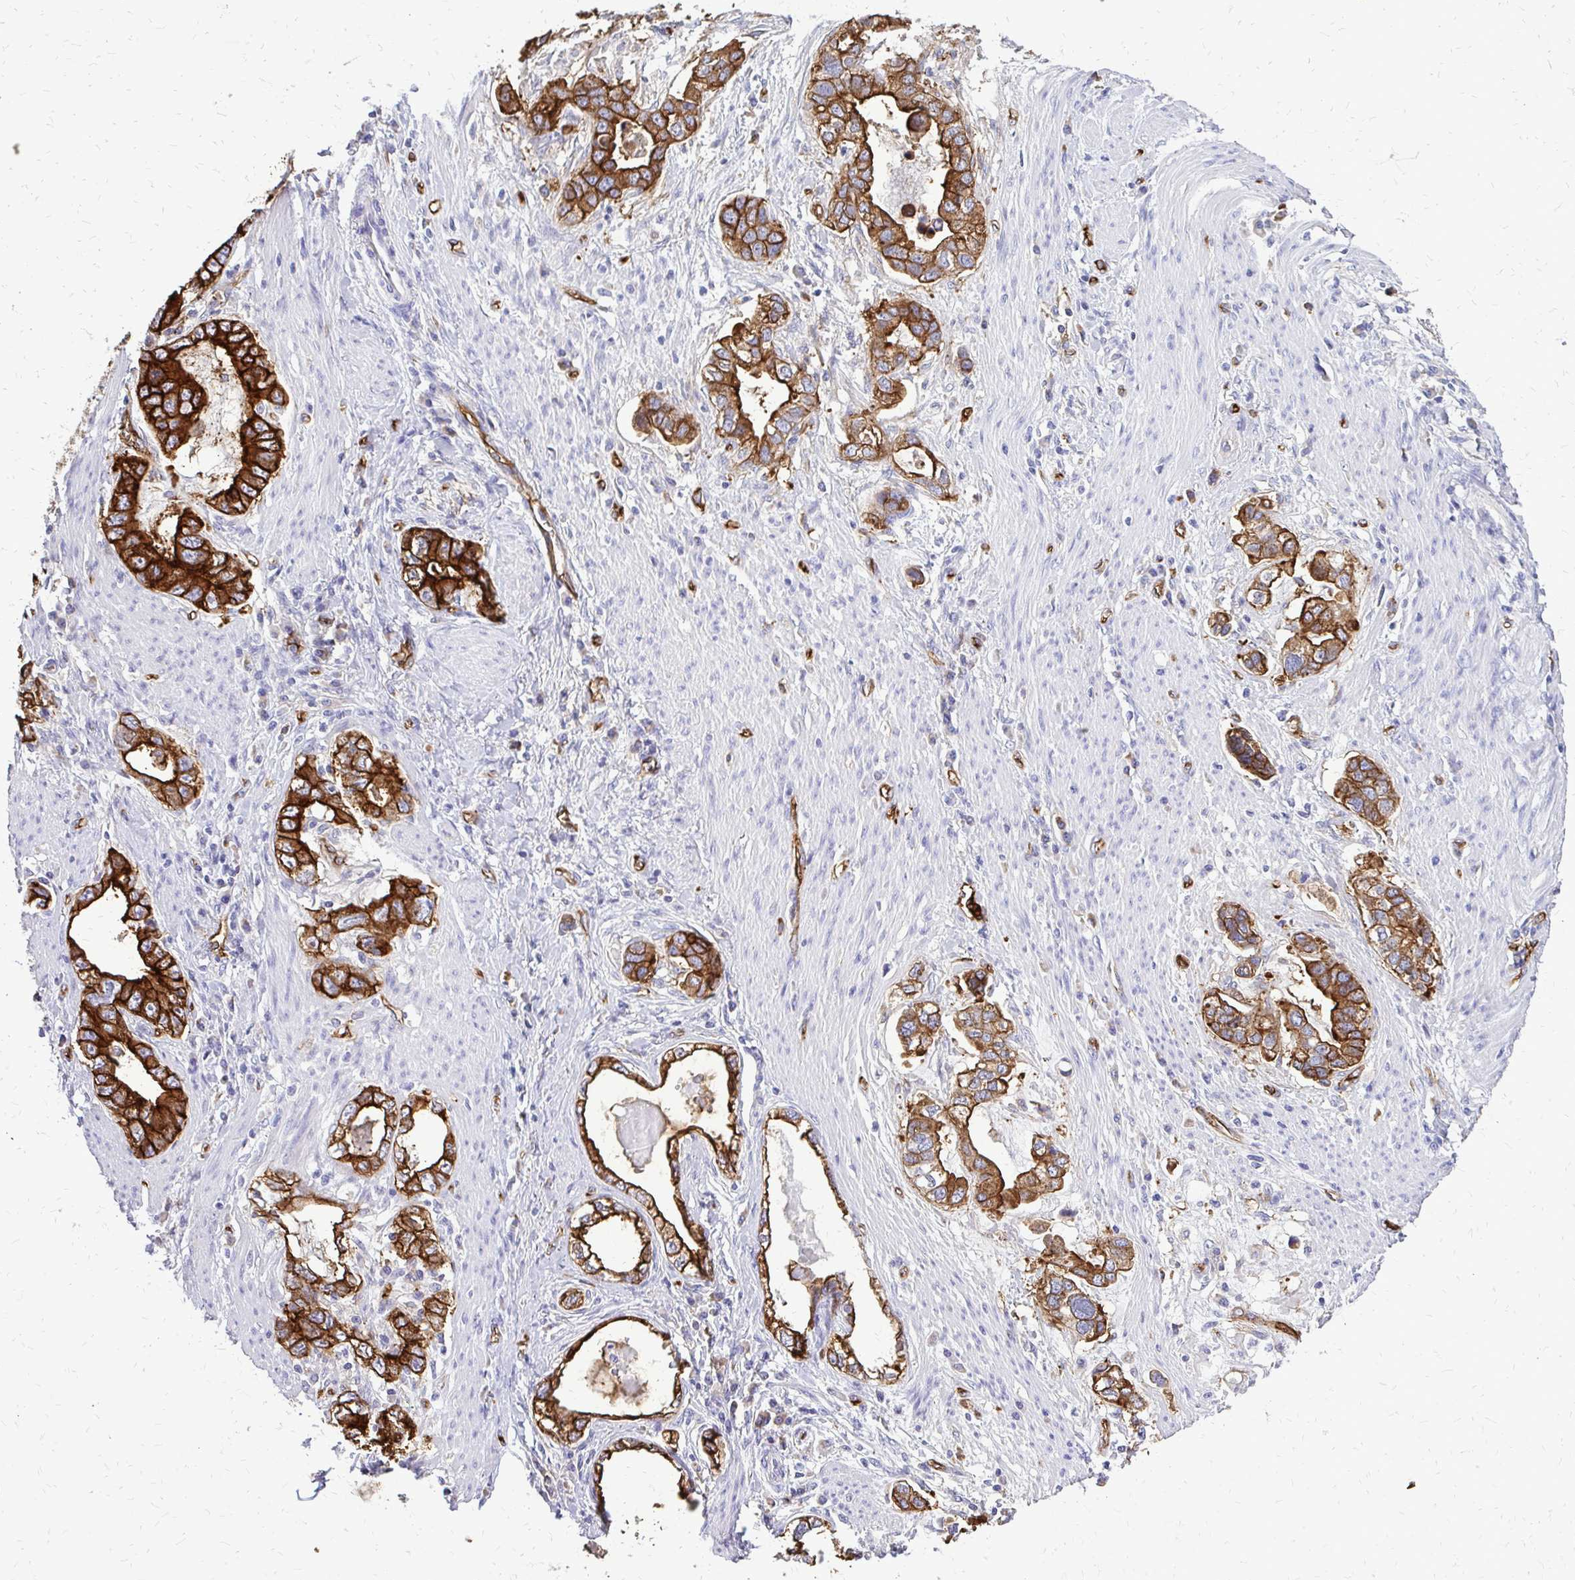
{"staining": {"intensity": "strong", "quantity": ">75%", "location": "cytoplasmic/membranous"}, "tissue": "stomach cancer", "cell_type": "Tumor cells", "image_type": "cancer", "snomed": [{"axis": "morphology", "description": "Adenocarcinoma, NOS"}, {"axis": "topography", "description": "Stomach, lower"}], "caption": "Stomach cancer stained for a protein (brown) demonstrates strong cytoplasmic/membranous positive positivity in about >75% of tumor cells.", "gene": "MARCKSL1", "patient": {"sex": "female", "age": 93}}